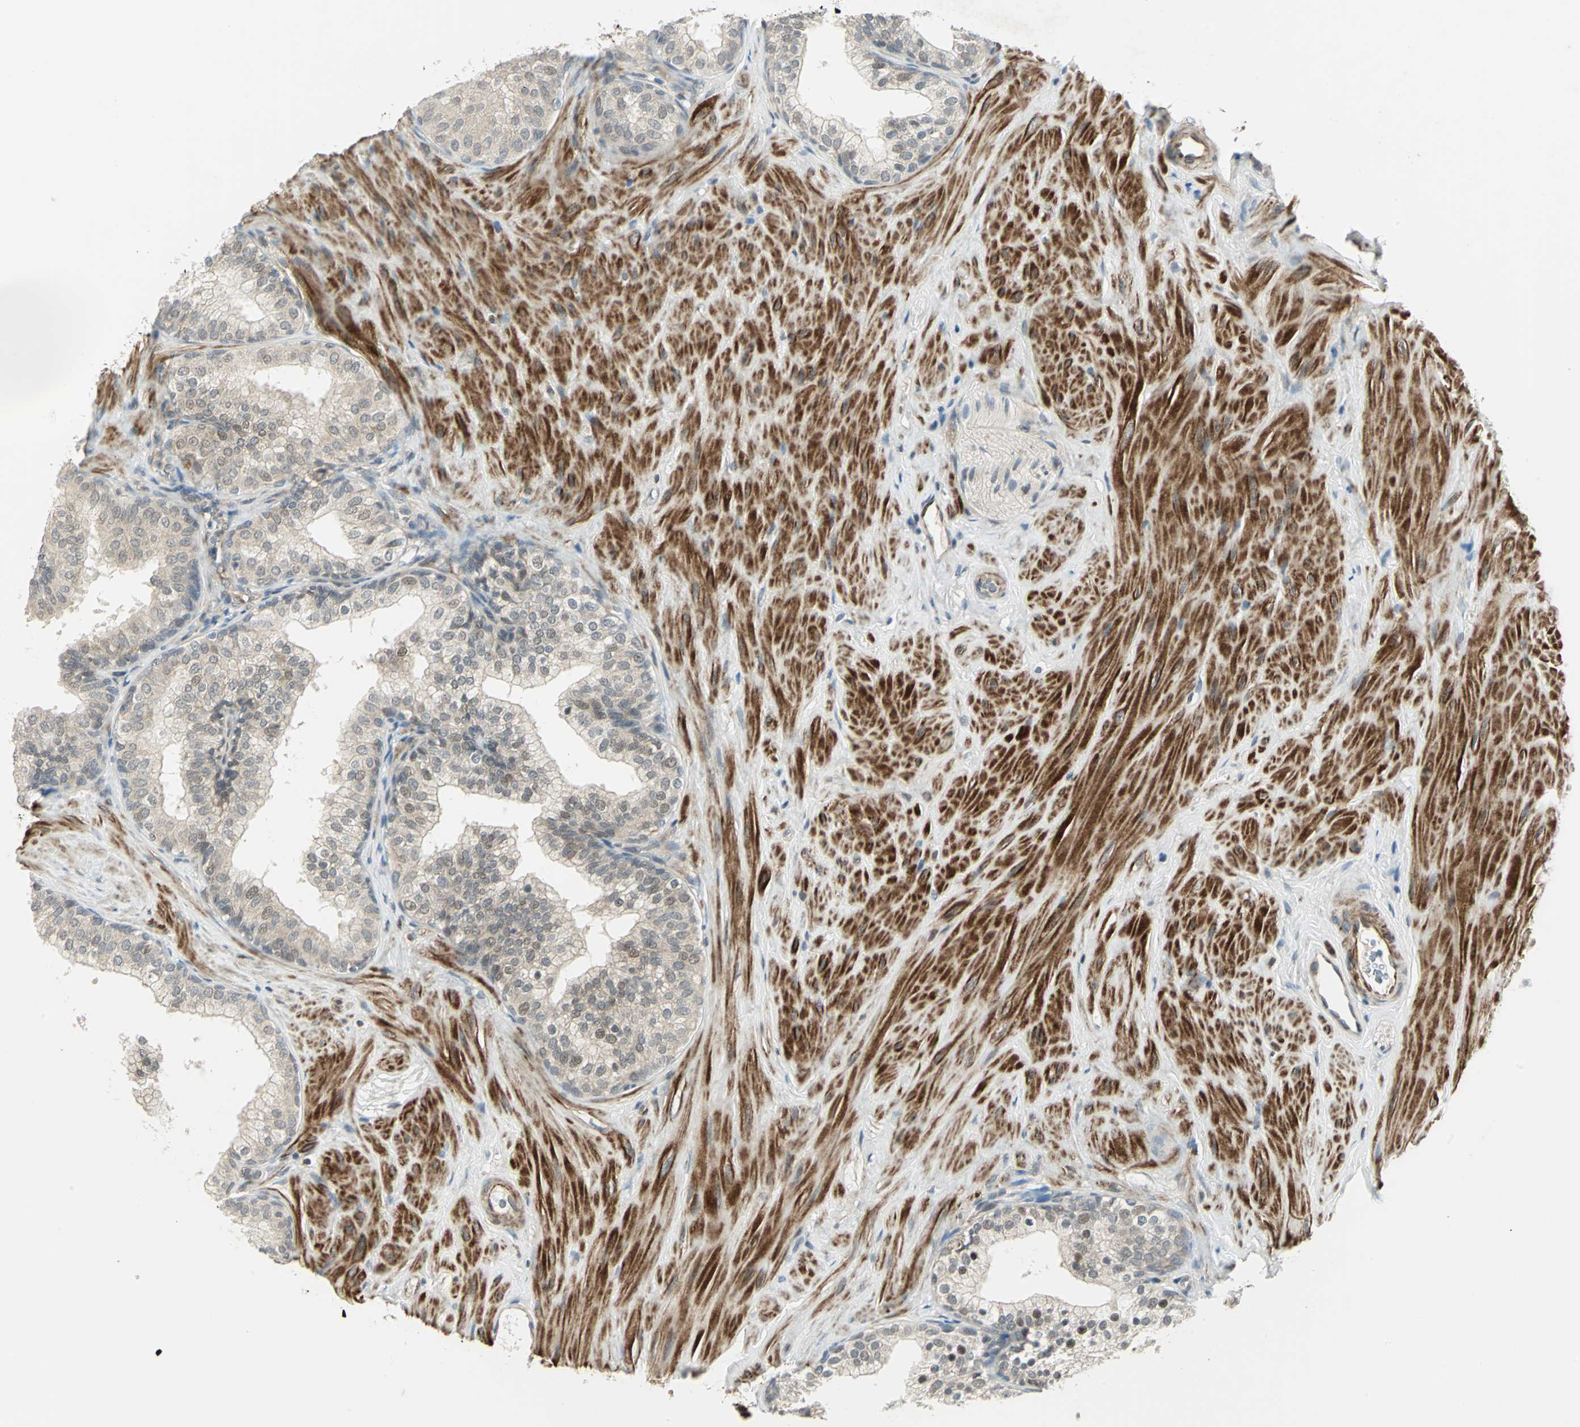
{"staining": {"intensity": "weak", "quantity": "<25%", "location": "cytoplasmic/membranous,nuclear"}, "tissue": "prostate", "cell_type": "Glandular cells", "image_type": "normal", "snomed": [{"axis": "morphology", "description": "Normal tissue, NOS"}, {"axis": "topography", "description": "Prostate"}], "caption": "DAB (3,3'-diaminobenzidine) immunohistochemical staining of benign prostate demonstrates no significant expression in glandular cells.", "gene": "PLAGL2", "patient": {"sex": "male", "age": 60}}